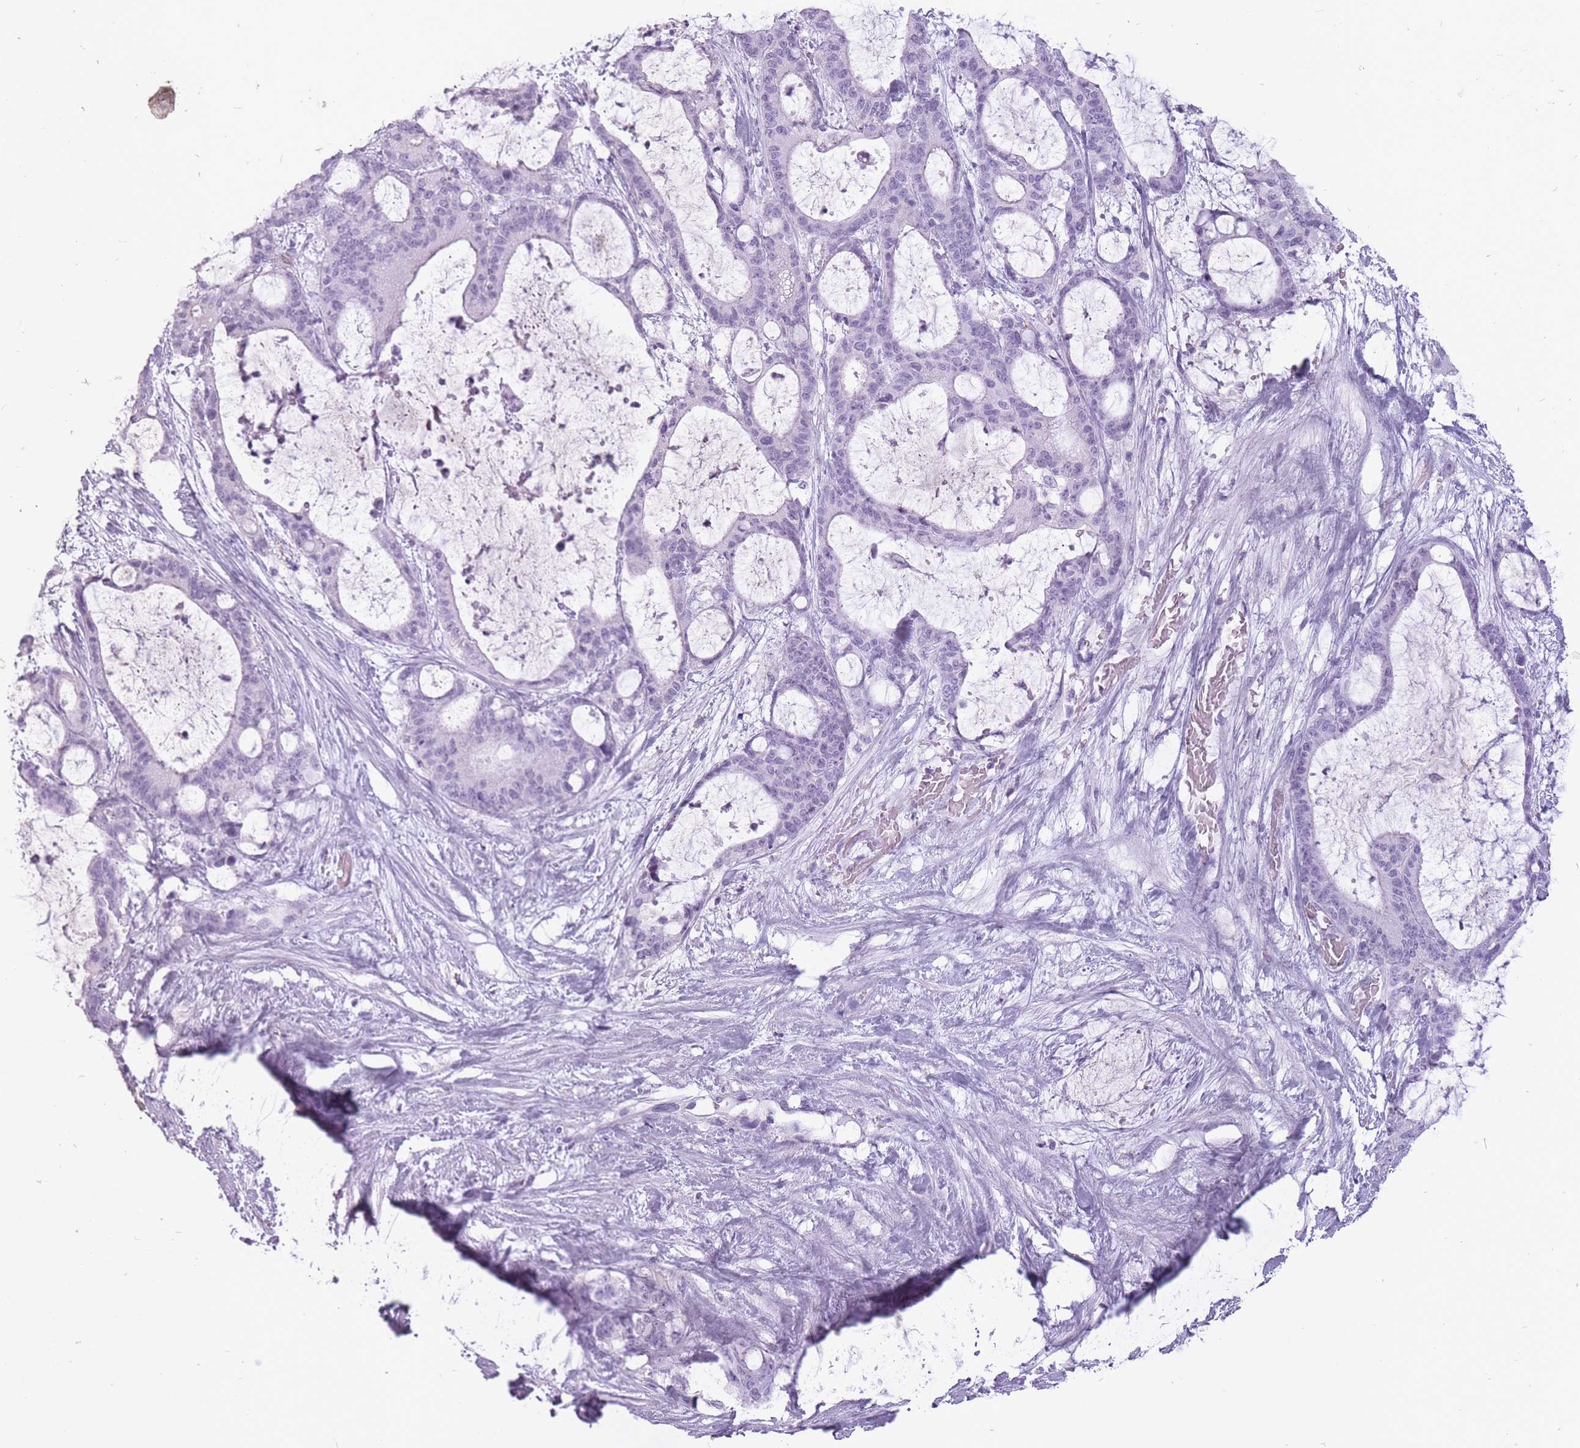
{"staining": {"intensity": "negative", "quantity": "none", "location": "none"}, "tissue": "liver cancer", "cell_type": "Tumor cells", "image_type": "cancer", "snomed": [{"axis": "morphology", "description": "Normal tissue, NOS"}, {"axis": "morphology", "description": "Cholangiocarcinoma"}, {"axis": "topography", "description": "Liver"}, {"axis": "topography", "description": "Peripheral nerve tissue"}], "caption": "This is a photomicrograph of immunohistochemistry staining of liver cancer (cholangiocarcinoma), which shows no positivity in tumor cells.", "gene": "RFX4", "patient": {"sex": "female", "age": 73}}